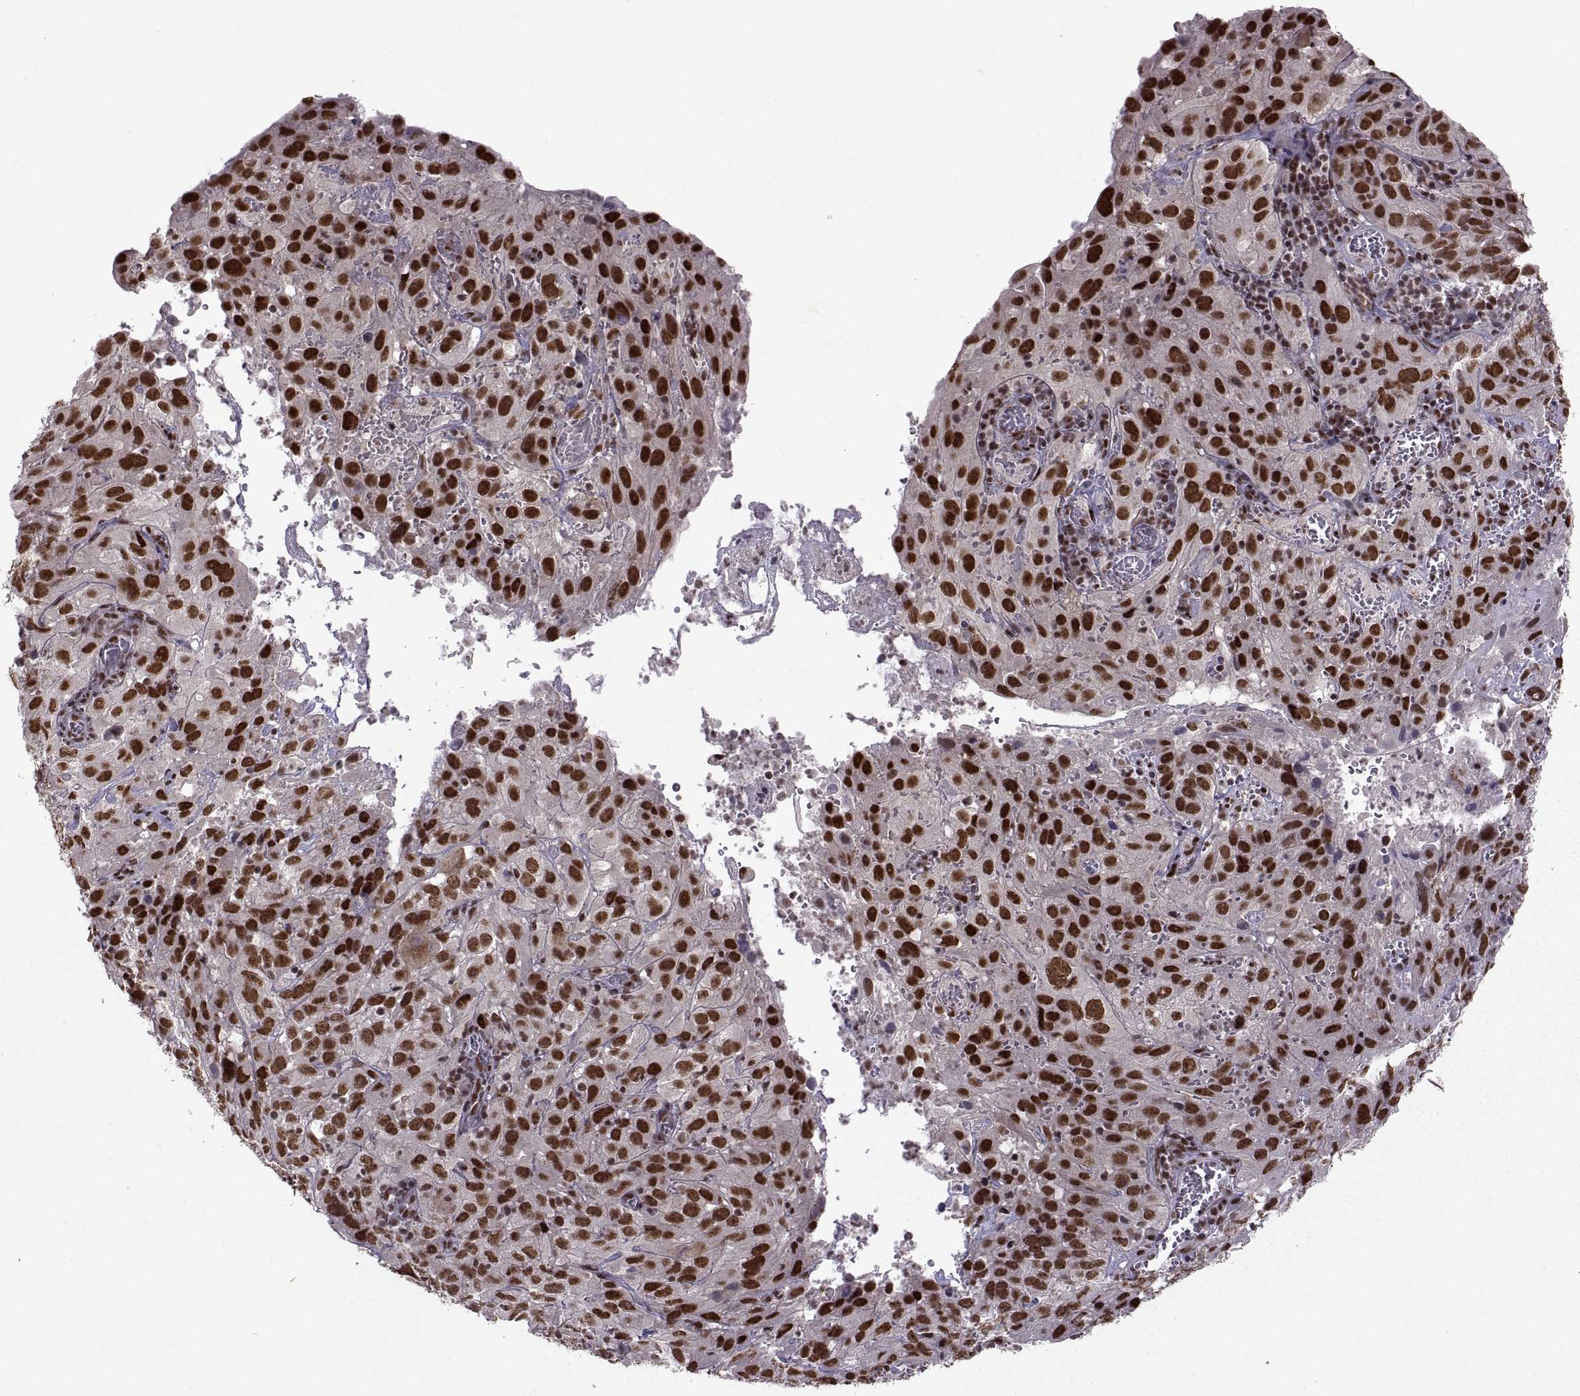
{"staining": {"intensity": "strong", "quantity": ">75%", "location": "nuclear"}, "tissue": "cervical cancer", "cell_type": "Tumor cells", "image_type": "cancer", "snomed": [{"axis": "morphology", "description": "Squamous cell carcinoma, NOS"}, {"axis": "topography", "description": "Cervix"}], "caption": "There is high levels of strong nuclear positivity in tumor cells of cervical cancer, as demonstrated by immunohistochemical staining (brown color).", "gene": "MT1E", "patient": {"sex": "female", "age": 32}}